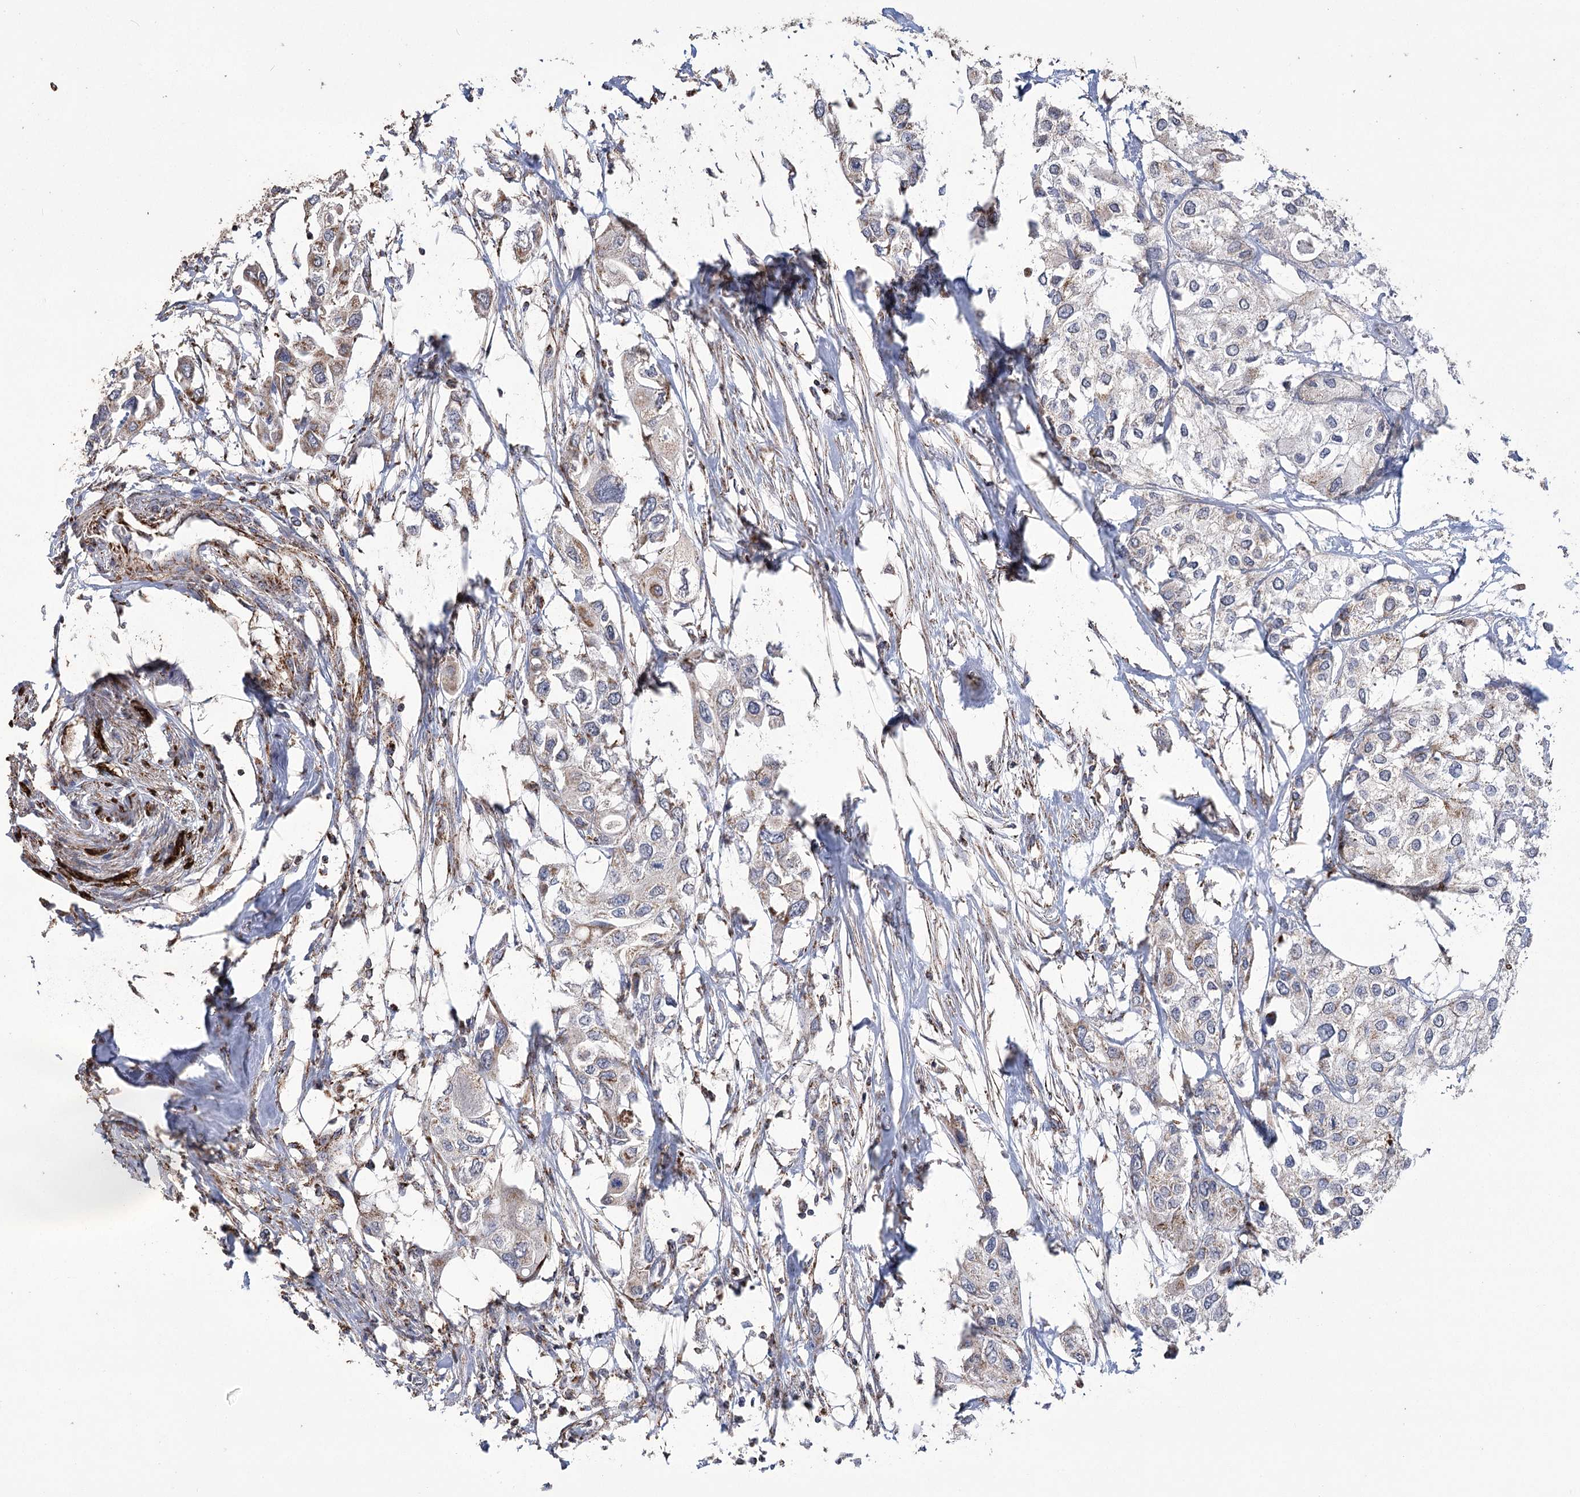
{"staining": {"intensity": "weak", "quantity": "25%-75%", "location": "cytoplasmic/membranous"}, "tissue": "urothelial cancer", "cell_type": "Tumor cells", "image_type": "cancer", "snomed": [{"axis": "morphology", "description": "Urothelial carcinoma, High grade"}, {"axis": "topography", "description": "Urinary bladder"}], "caption": "Immunohistochemical staining of human urothelial carcinoma (high-grade) demonstrates low levels of weak cytoplasmic/membranous staining in about 25%-75% of tumor cells.", "gene": "RANBP3L", "patient": {"sex": "male", "age": 64}}